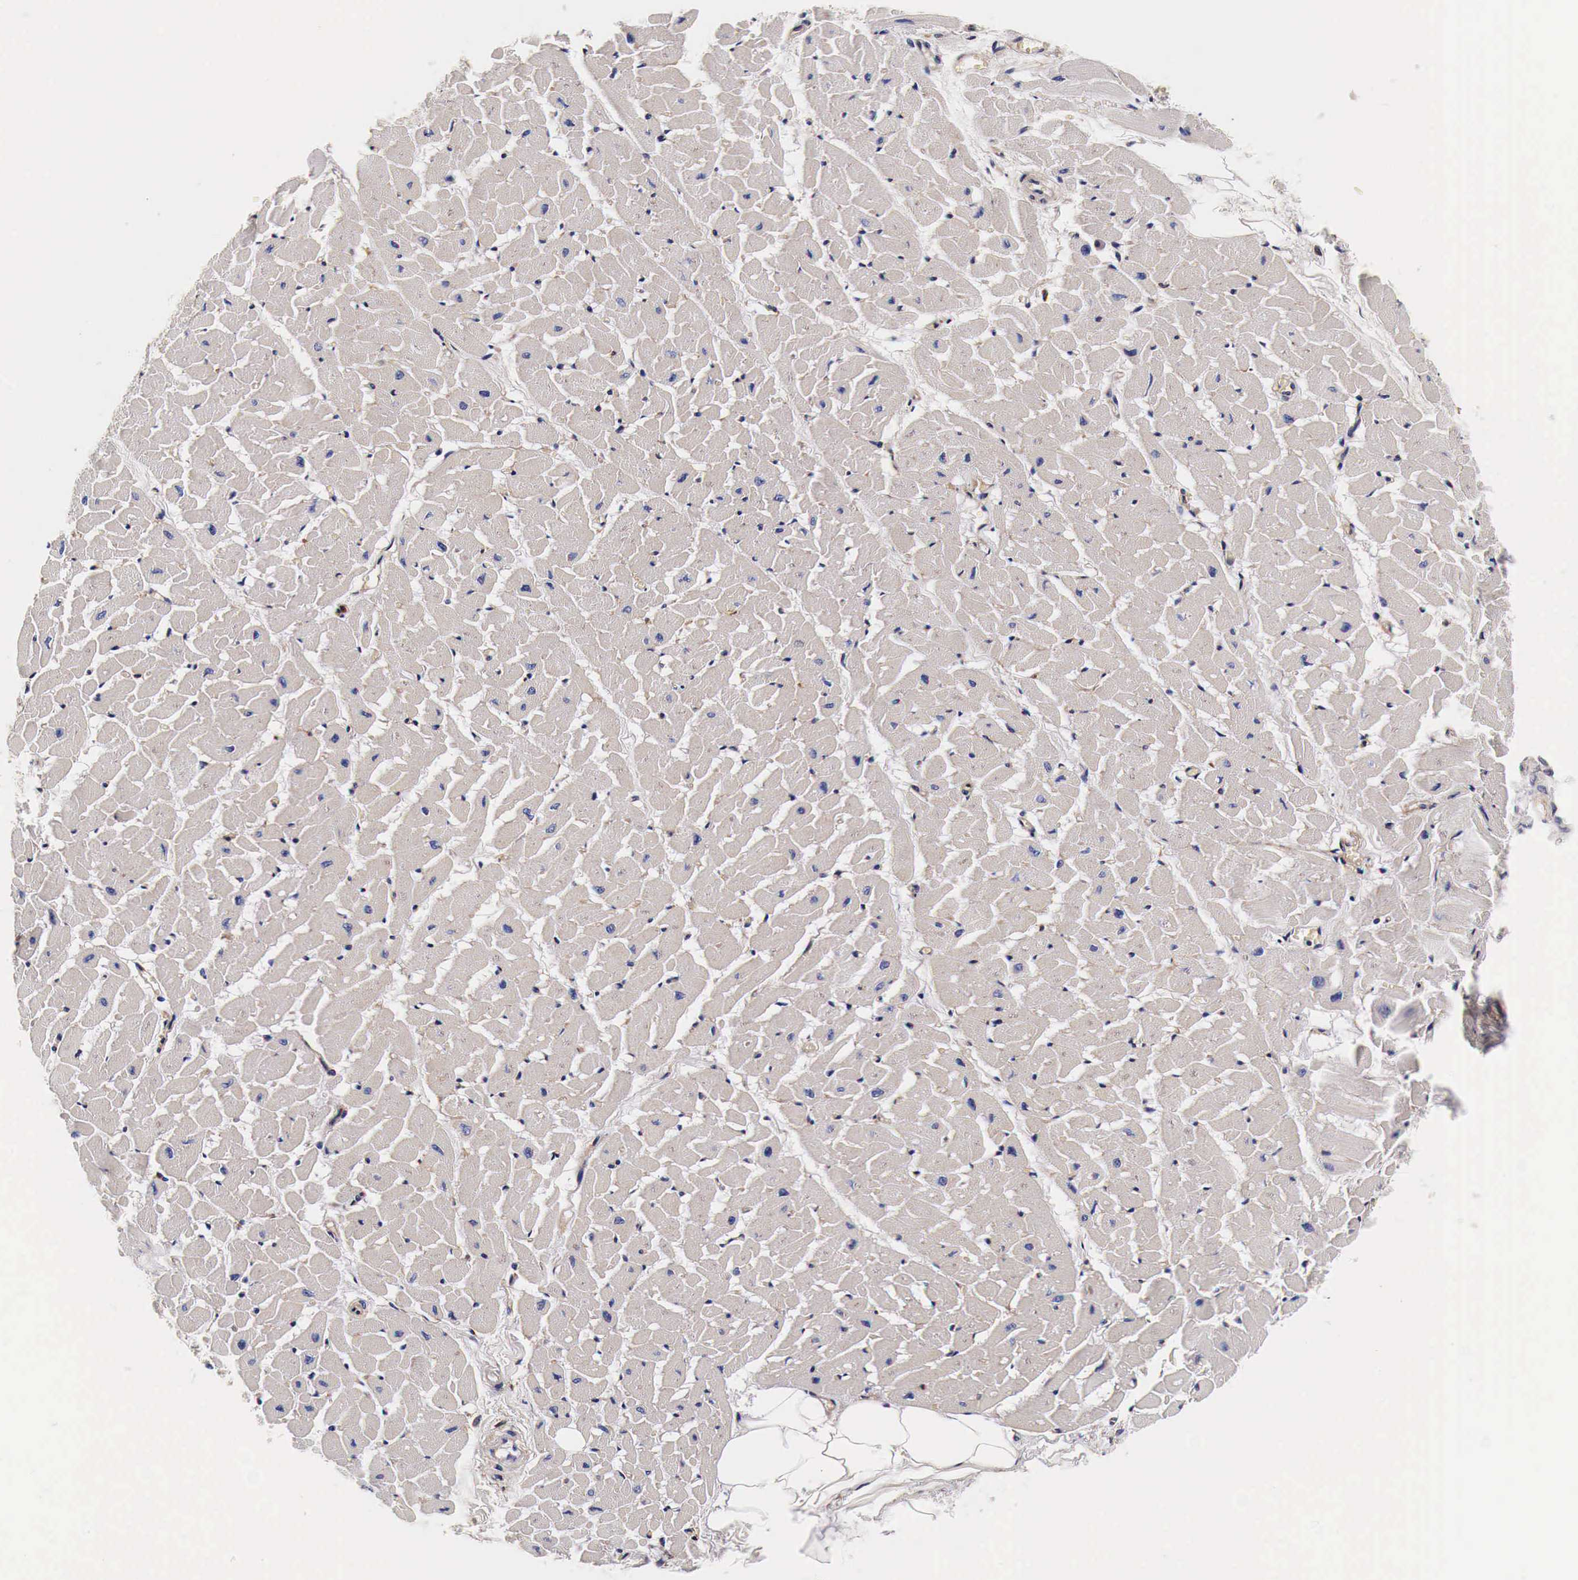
{"staining": {"intensity": "weak", "quantity": "<25%", "location": "cytoplasmic/membranous"}, "tissue": "heart muscle", "cell_type": "Cardiomyocytes", "image_type": "normal", "snomed": [{"axis": "morphology", "description": "Normal tissue, NOS"}, {"axis": "topography", "description": "Heart"}], "caption": "An image of human heart muscle is negative for staining in cardiomyocytes. (DAB immunohistochemistry with hematoxylin counter stain).", "gene": "RP2", "patient": {"sex": "female", "age": 19}}